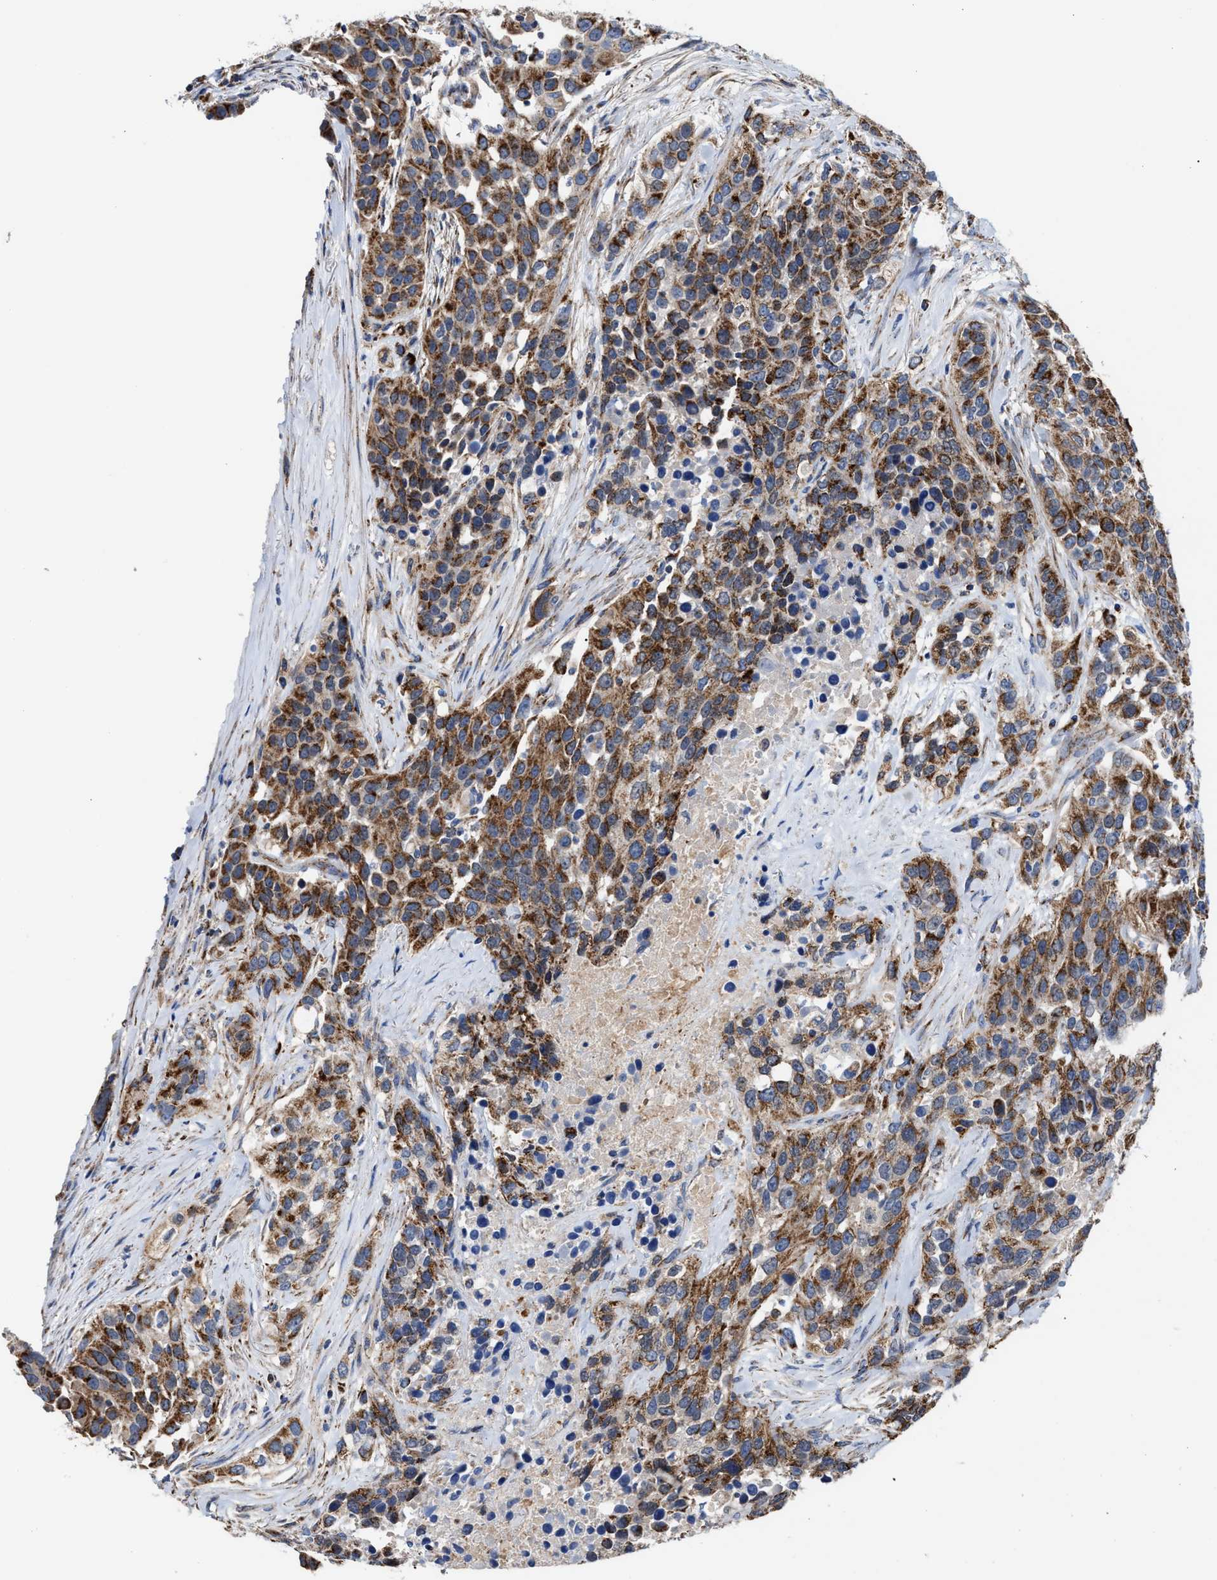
{"staining": {"intensity": "moderate", "quantity": ">75%", "location": "cytoplasmic/membranous"}, "tissue": "urothelial cancer", "cell_type": "Tumor cells", "image_type": "cancer", "snomed": [{"axis": "morphology", "description": "Urothelial carcinoma, High grade"}, {"axis": "topography", "description": "Urinary bladder"}], "caption": "Protein positivity by immunohistochemistry (IHC) displays moderate cytoplasmic/membranous expression in about >75% of tumor cells in urothelial cancer.", "gene": "MECR", "patient": {"sex": "female", "age": 80}}